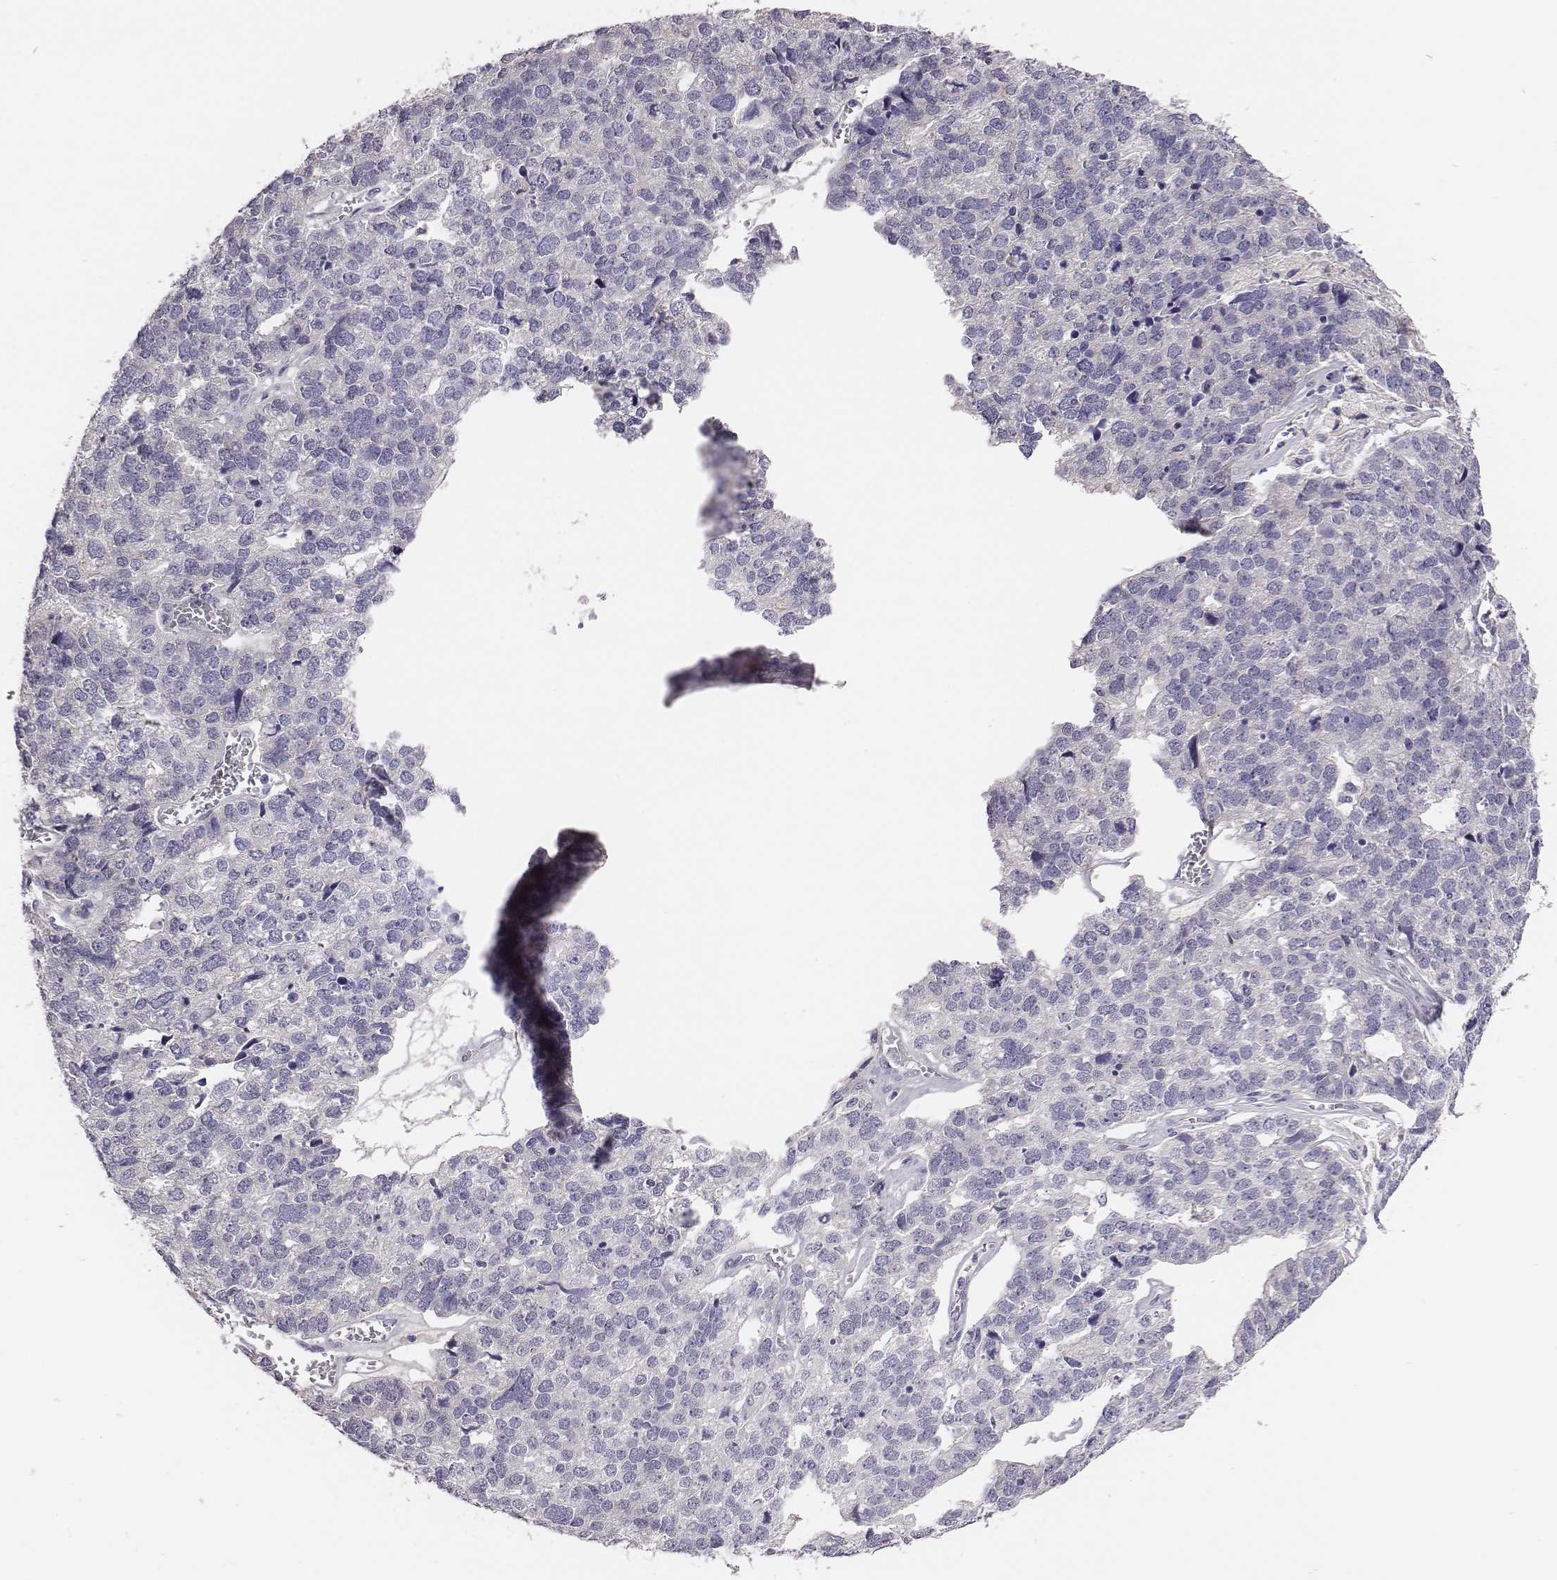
{"staining": {"intensity": "negative", "quantity": "none", "location": "none"}, "tissue": "stomach cancer", "cell_type": "Tumor cells", "image_type": "cancer", "snomed": [{"axis": "morphology", "description": "Adenocarcinoma, NOS"}, {"axis": "topography", "description": "Stomach"}], "caption": "The image exhibits no staining of tumor cells in adenocarcinoma (stomach).", "gene": "EN1", "patient": {"sex": "male", "age": 69}}